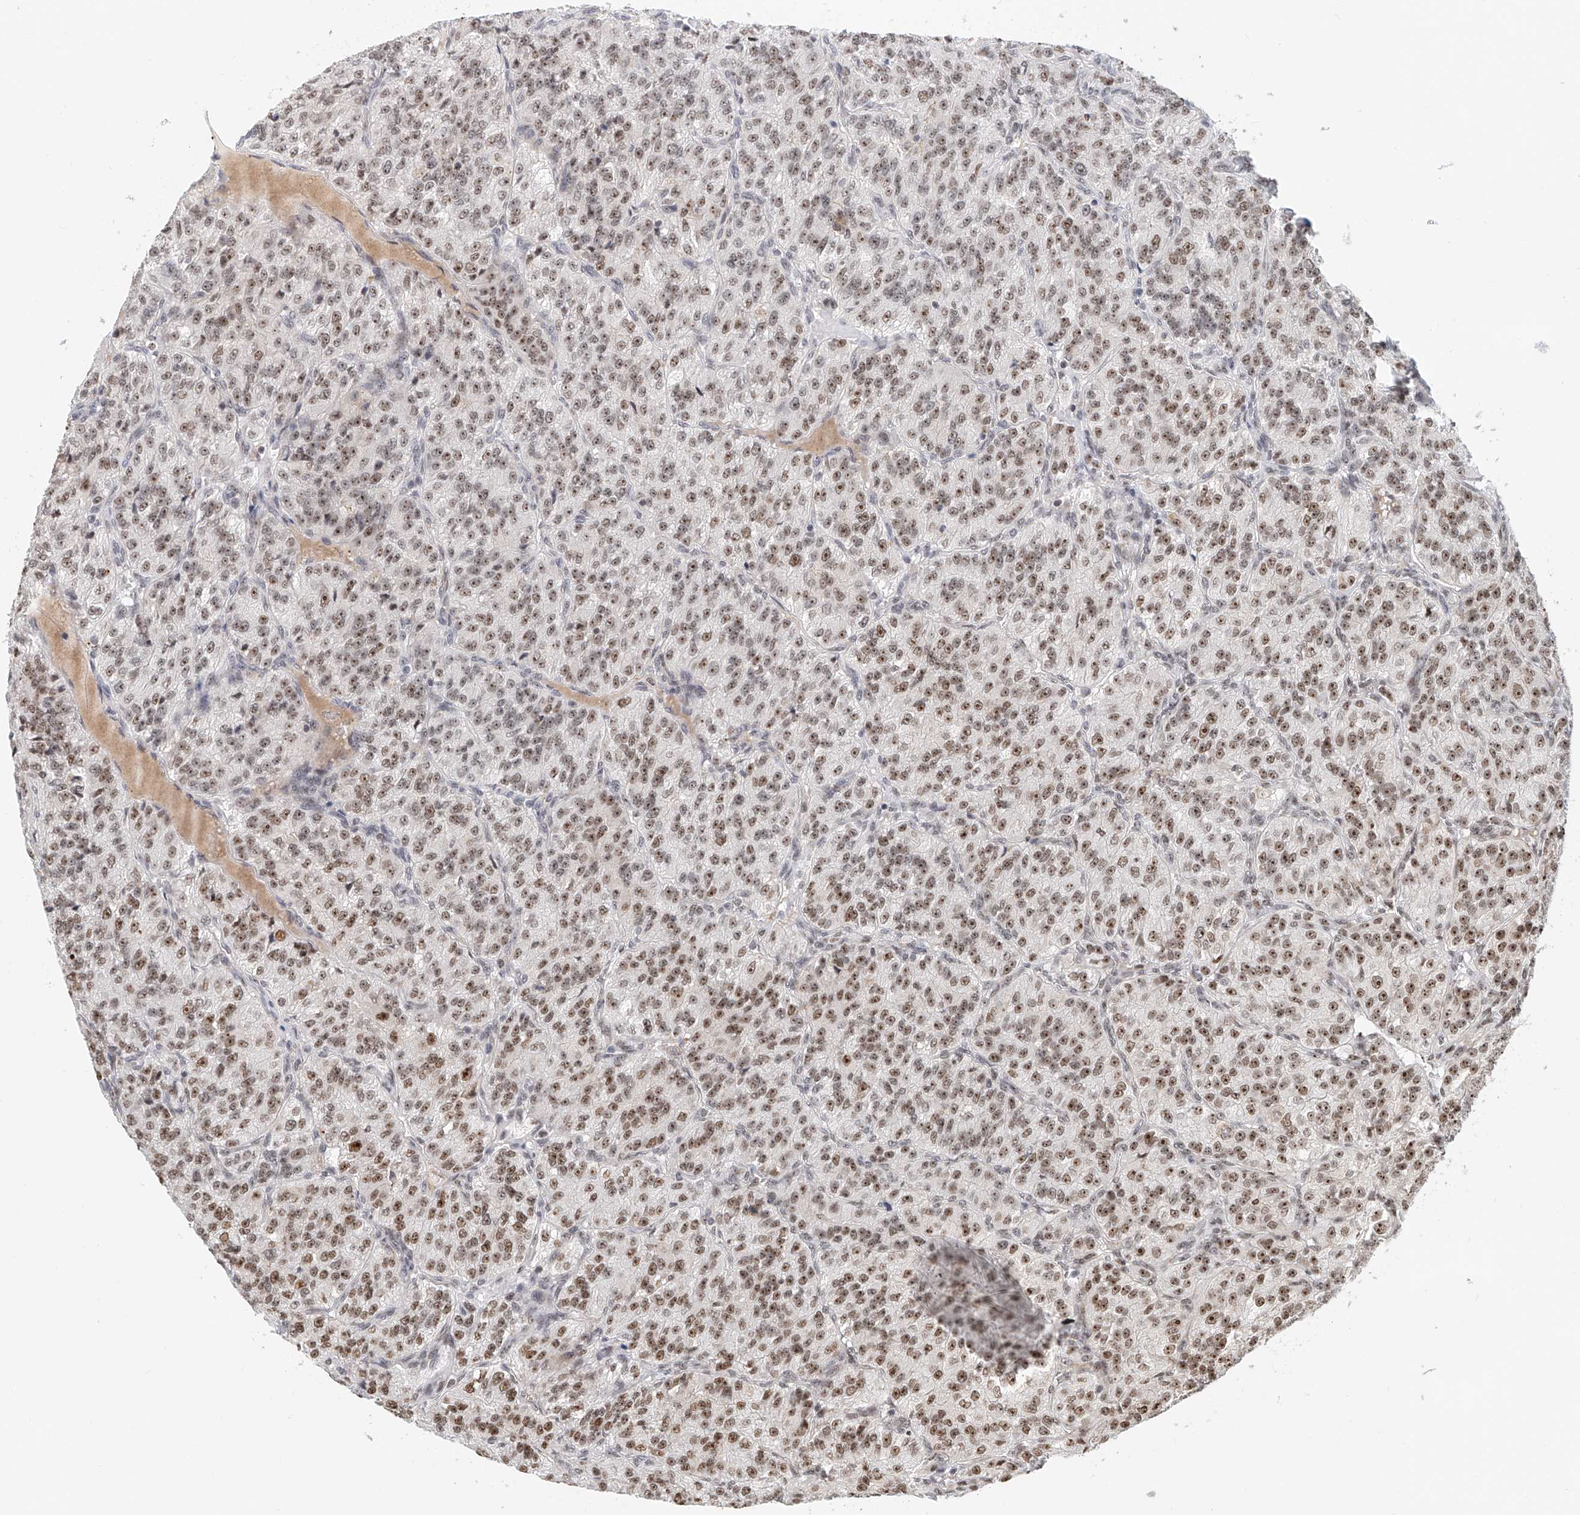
{"staining": {"intensity": "moderate", "quantity": ">75%", "location": "nuclear"}, "tissue": "renal cancer", "cell_type": "Tumor cells", "image_type": "cancer", "snomed": [{"axis": "morphology", "description": "Adenocarcinoma, NOS"}, {"axis": "topography", "description": "Kidney"}], "caption": "This is a histology image of immunohistochemistry staining of renal cancer (adenocarcinoma), which shows moderate positivity in the nuclear of tumor cells.", "gene": "PRUNE2", "patient": {"sex": "female", "age": 63}}